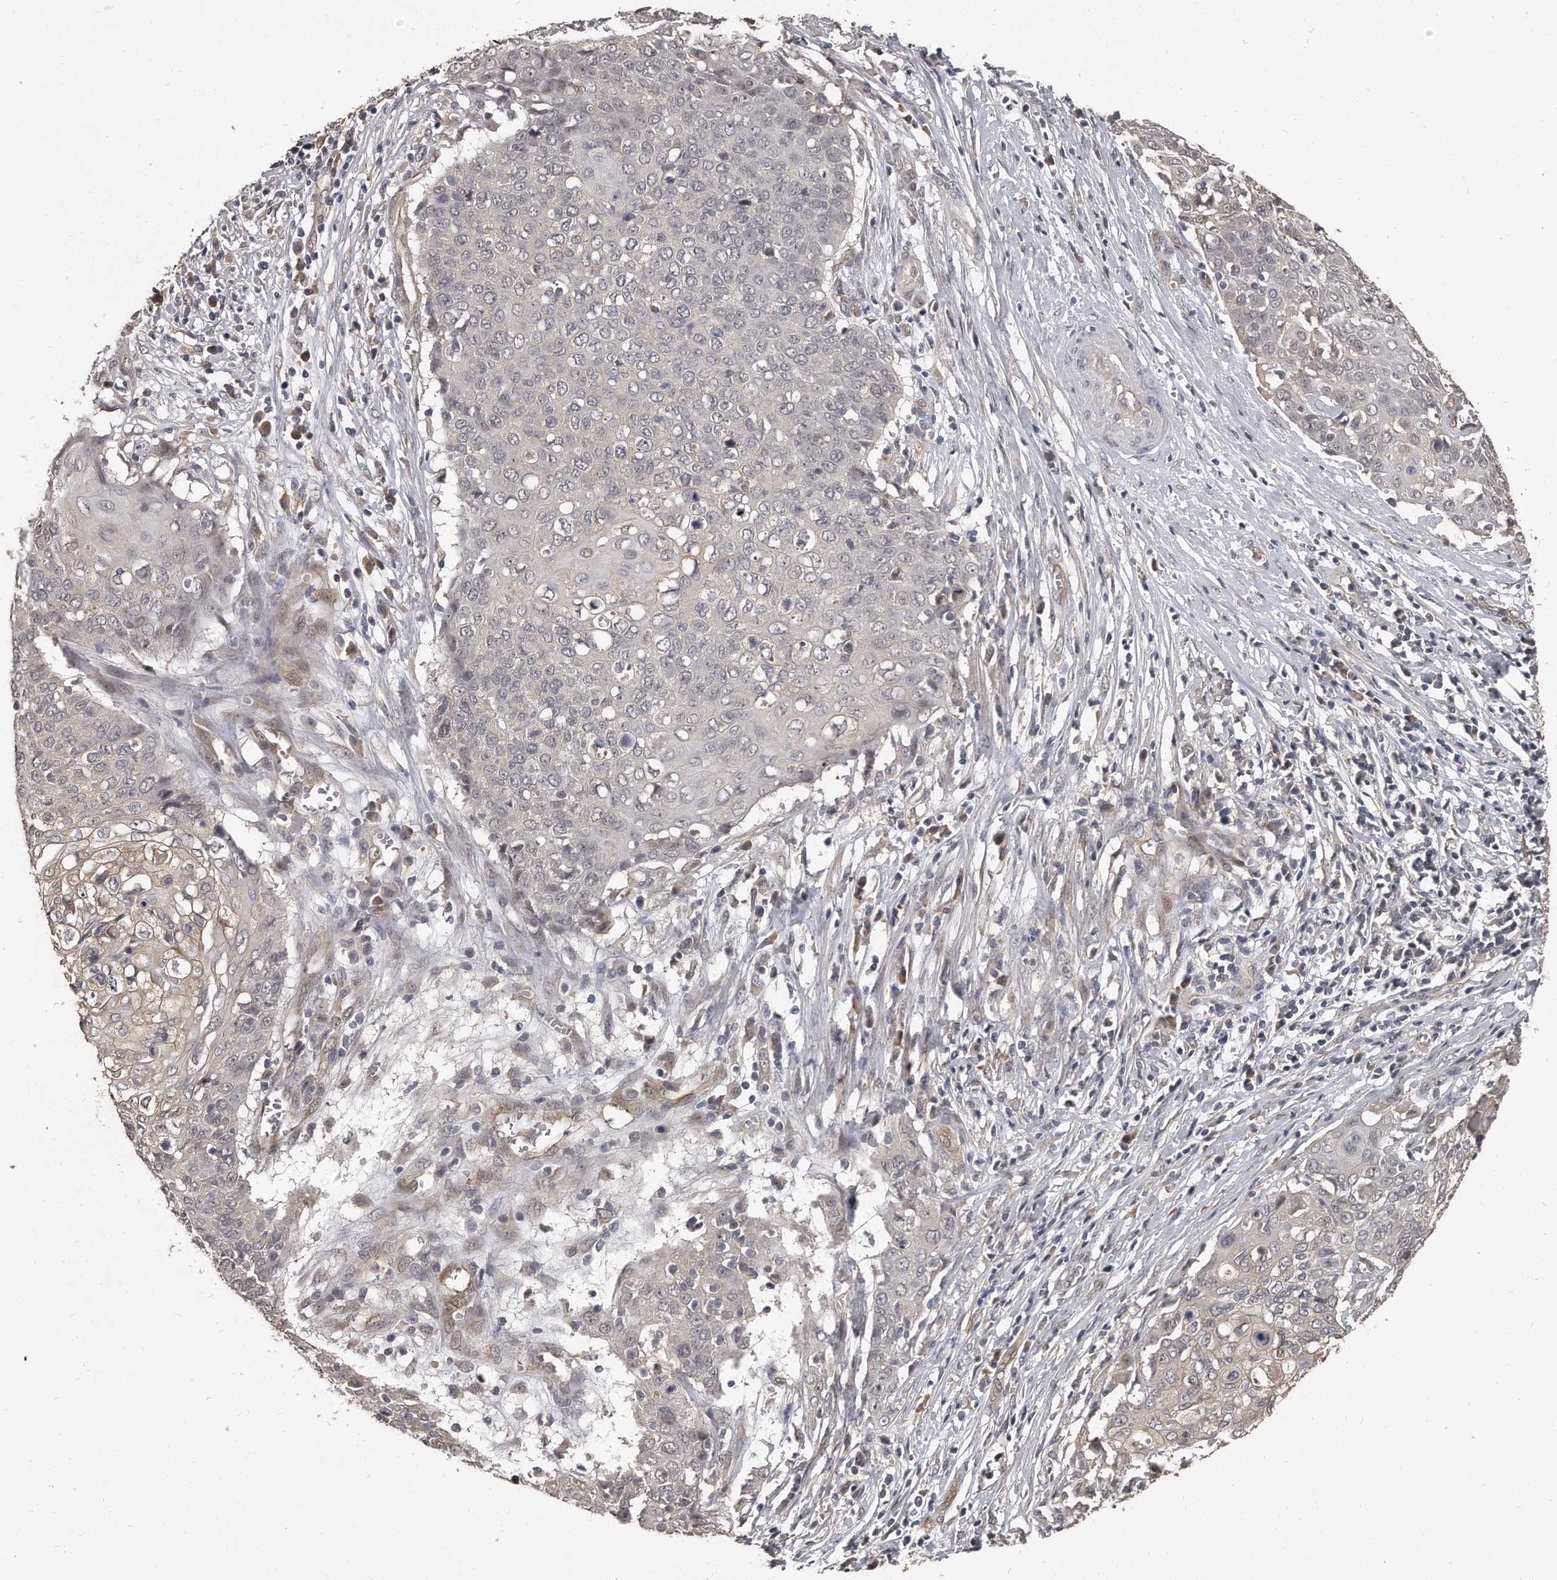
{"staining": {"intensity": "negative", "quantity": "none", "location": "none"}, "tissue": "cervical cancer", "cell_type": "Tumor cells", "image_type": "cancer", "snomed": [{"axis": "morphology", "description": "Squamous cell carcinoma, NOS"}, {"axis": "topography", "description": "Cervix"}], "caption": "Immunohistochemical staining of cervical squamous cell carcinoma reveals no significant expression in tumor cells. The staining was performed using DAB to visualize the protein expression in brown, while the nuclei were stained in blue with hematoxylin (Magnification: 20x).", "gene": "GRB10", "patient": {"sex": "female", "age": 39}}